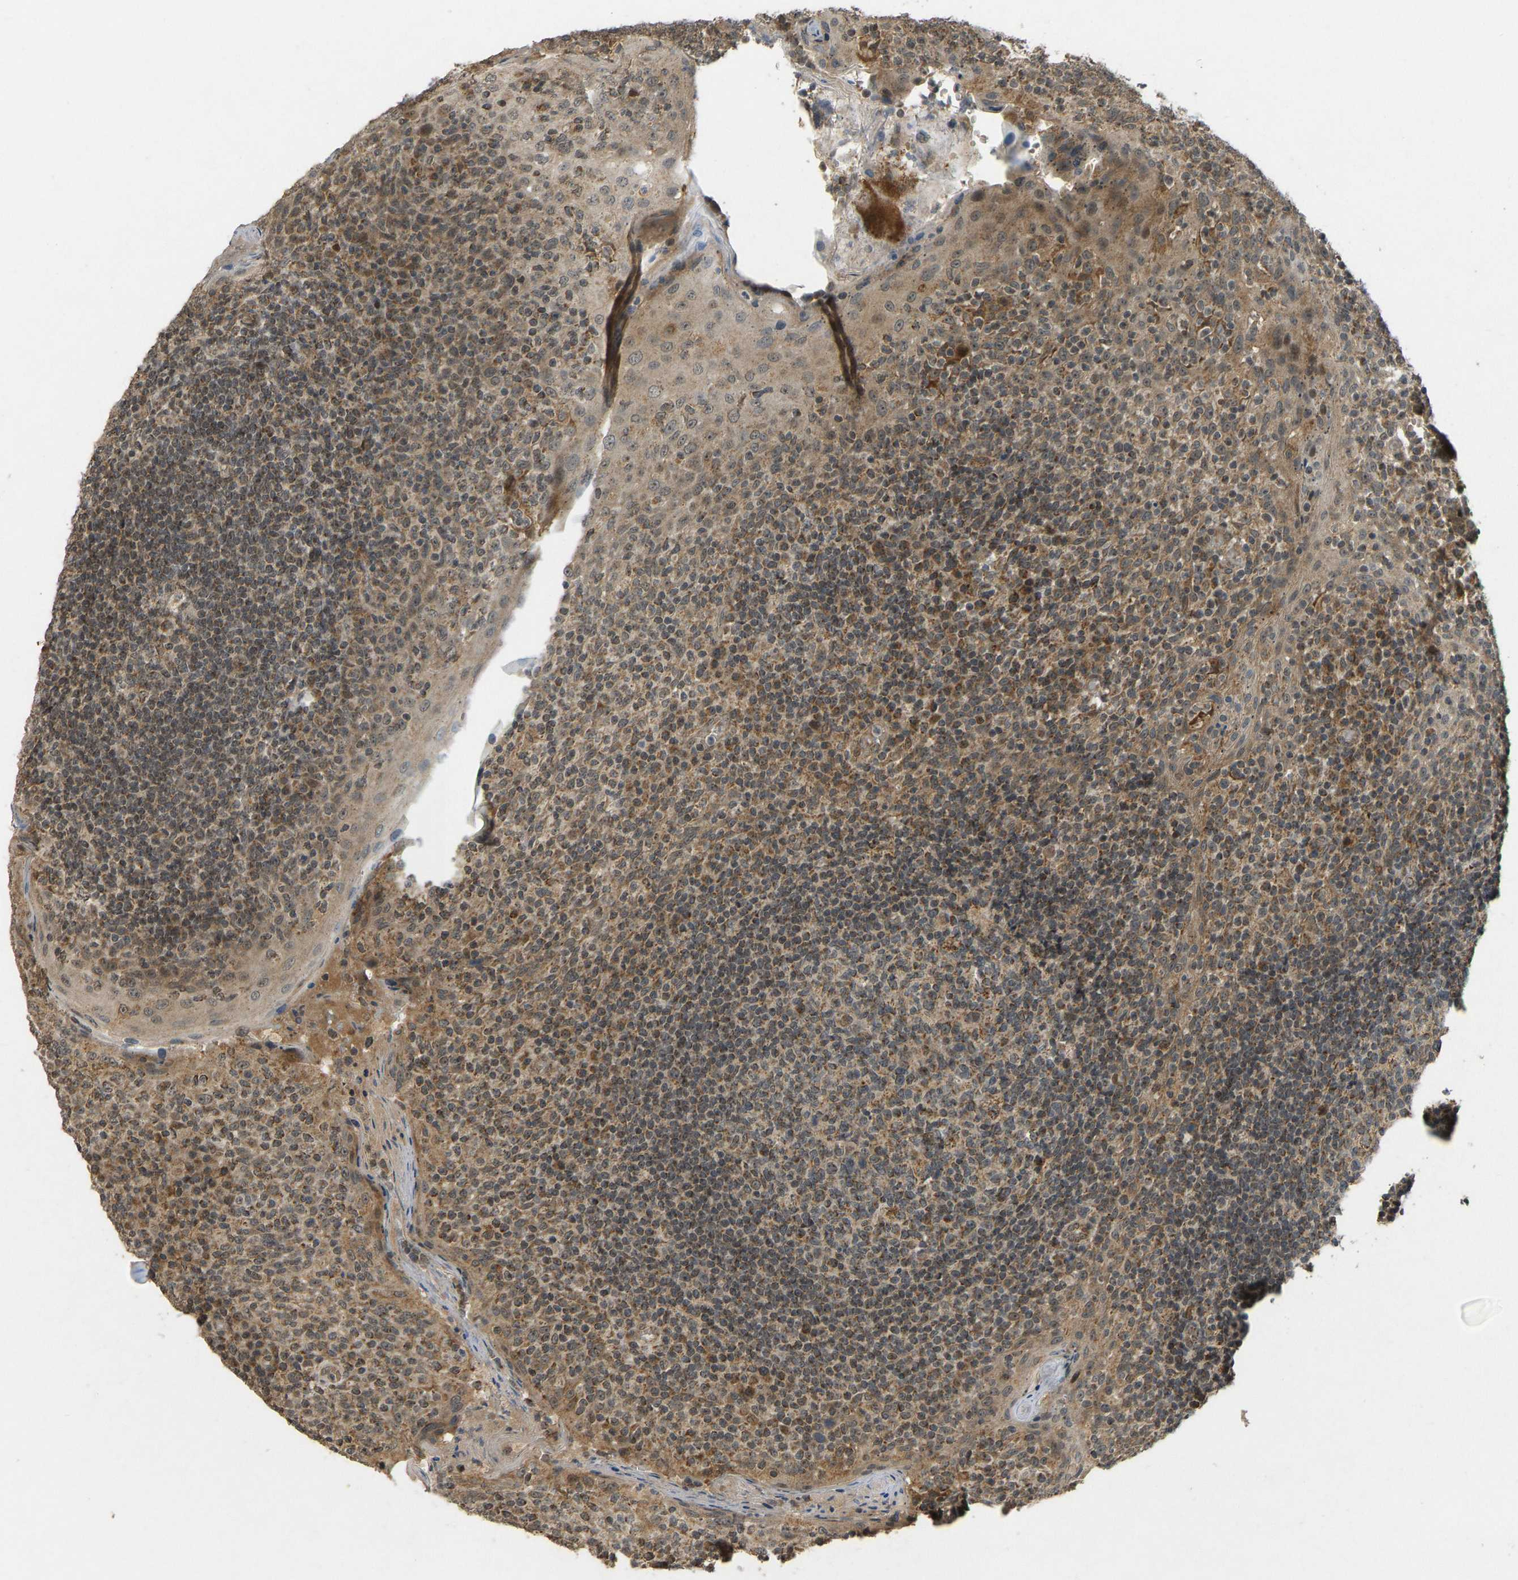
{"staining": {"intensity": "moderate", "quantity": ">75%", "location": "cytoplasmic/membranous"}, "tissue": "tonsil", "cell_type": "Germinal center cells", "image_type": "normal", "snomed": [{"axis": "morphology", "description": "Normal tissue, NOS"}, {"axis": "topography", "description": "Tonsil"}], "caption": "Immunohistochemistry (IHC) photomicrograph of unremarkable tonsil: human tonsil stained using IHC shows medium levels of moderate protein expression localized specifically in the cytoplasmic/membranous of germinal center cells, appearing as a cytoplasmic/membranous brown color.", "gene": "ACADS", "patient": {"sex": "female", "age": 19}}